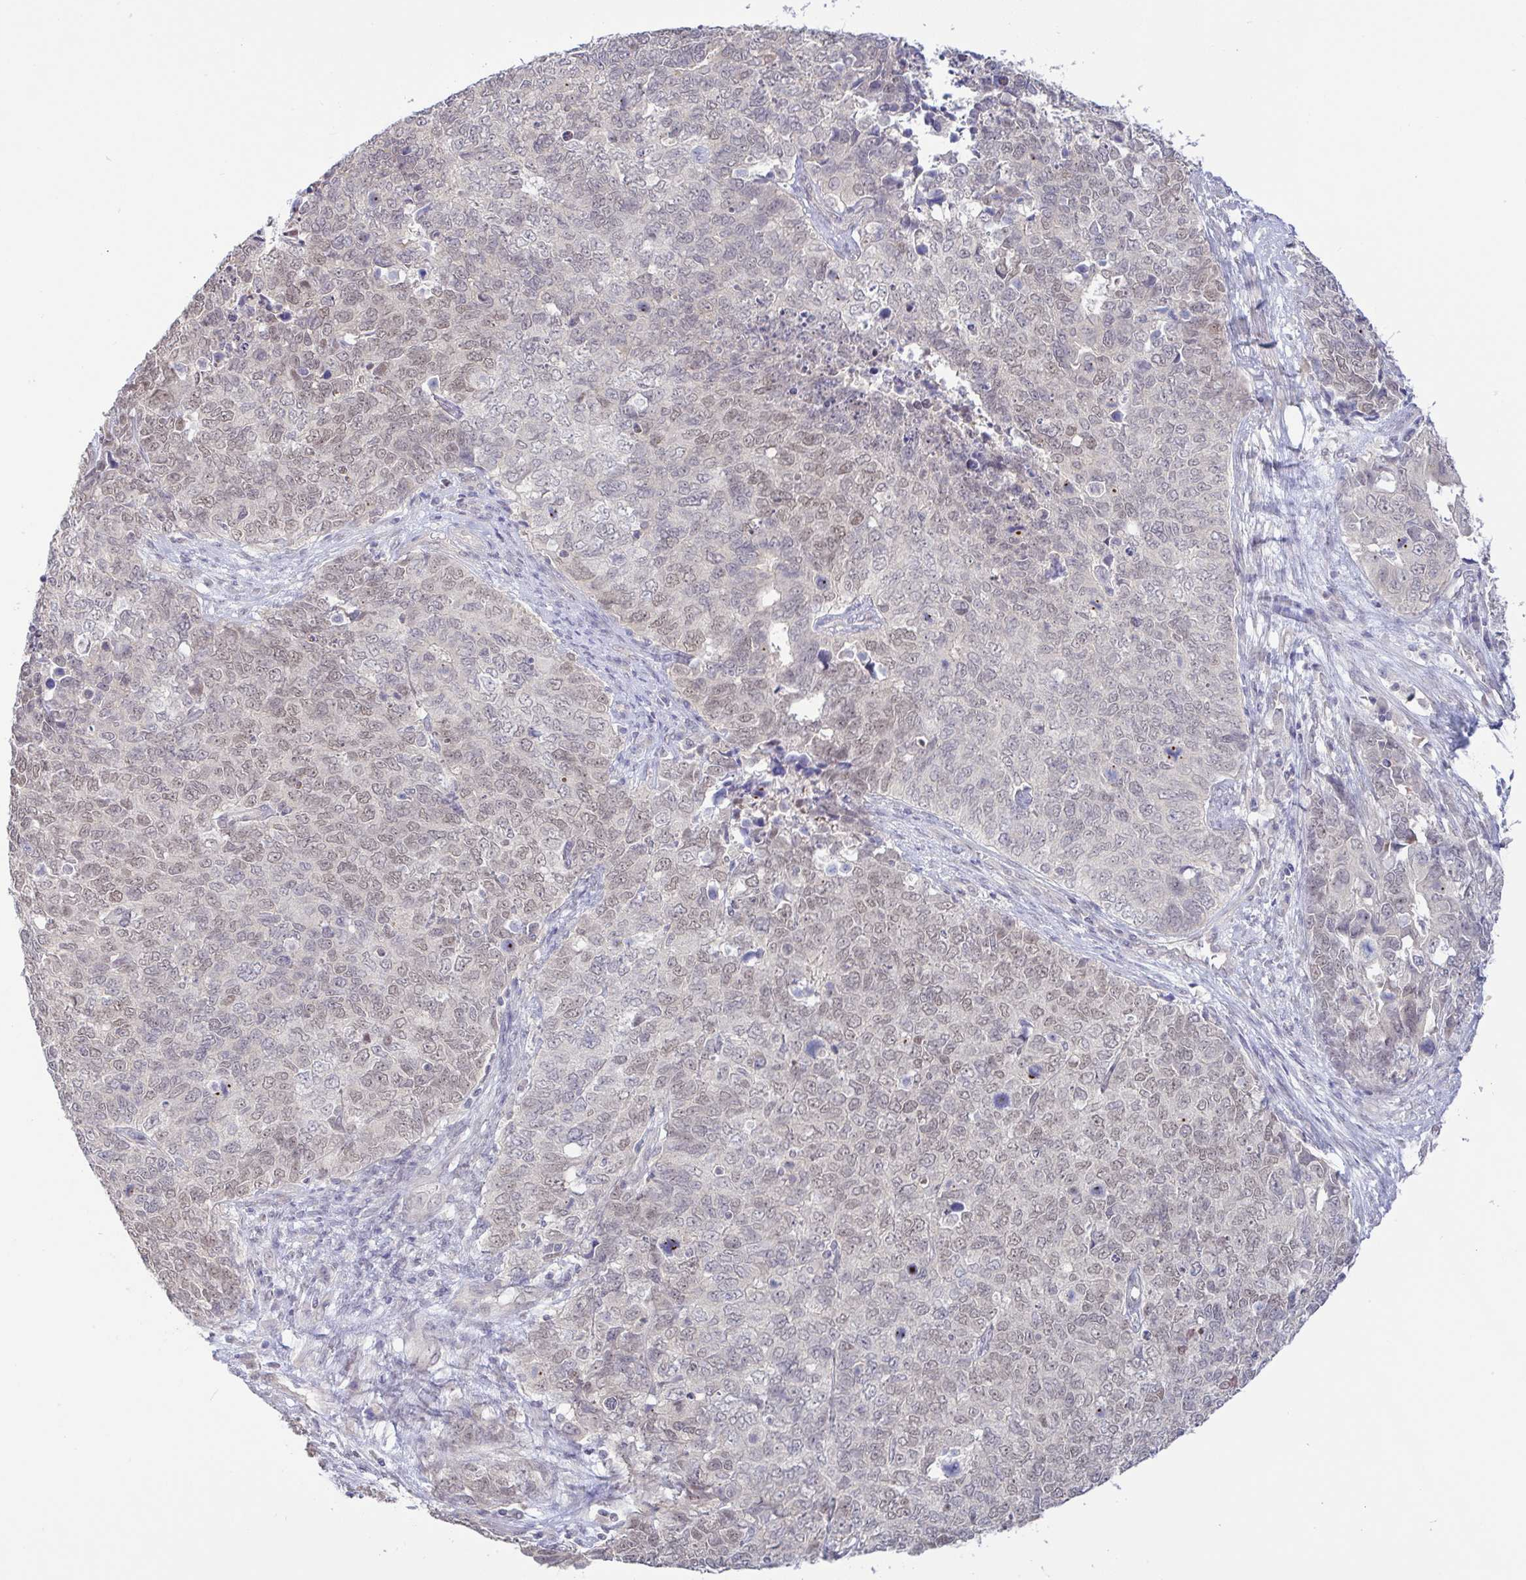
{"staining": {"intensity": "weak", "quantity": "25%-75%", "location": "nuclear"}, "tissue": "cervical cancer", "cell_type": "Tumor cells", "image_type": "cancer", "snomed": [{"axis": "morphology", "description": "Adenocarcinoma, NOS"}, {"axis": "topography", "description": "Cervix"}], "caption": "Weak nuclear protein staining is identified in about 25%-75% of tumor cells in cervical cancer.", "gene": "HYPK", "patient": {"sex": "female", "age": 63}}